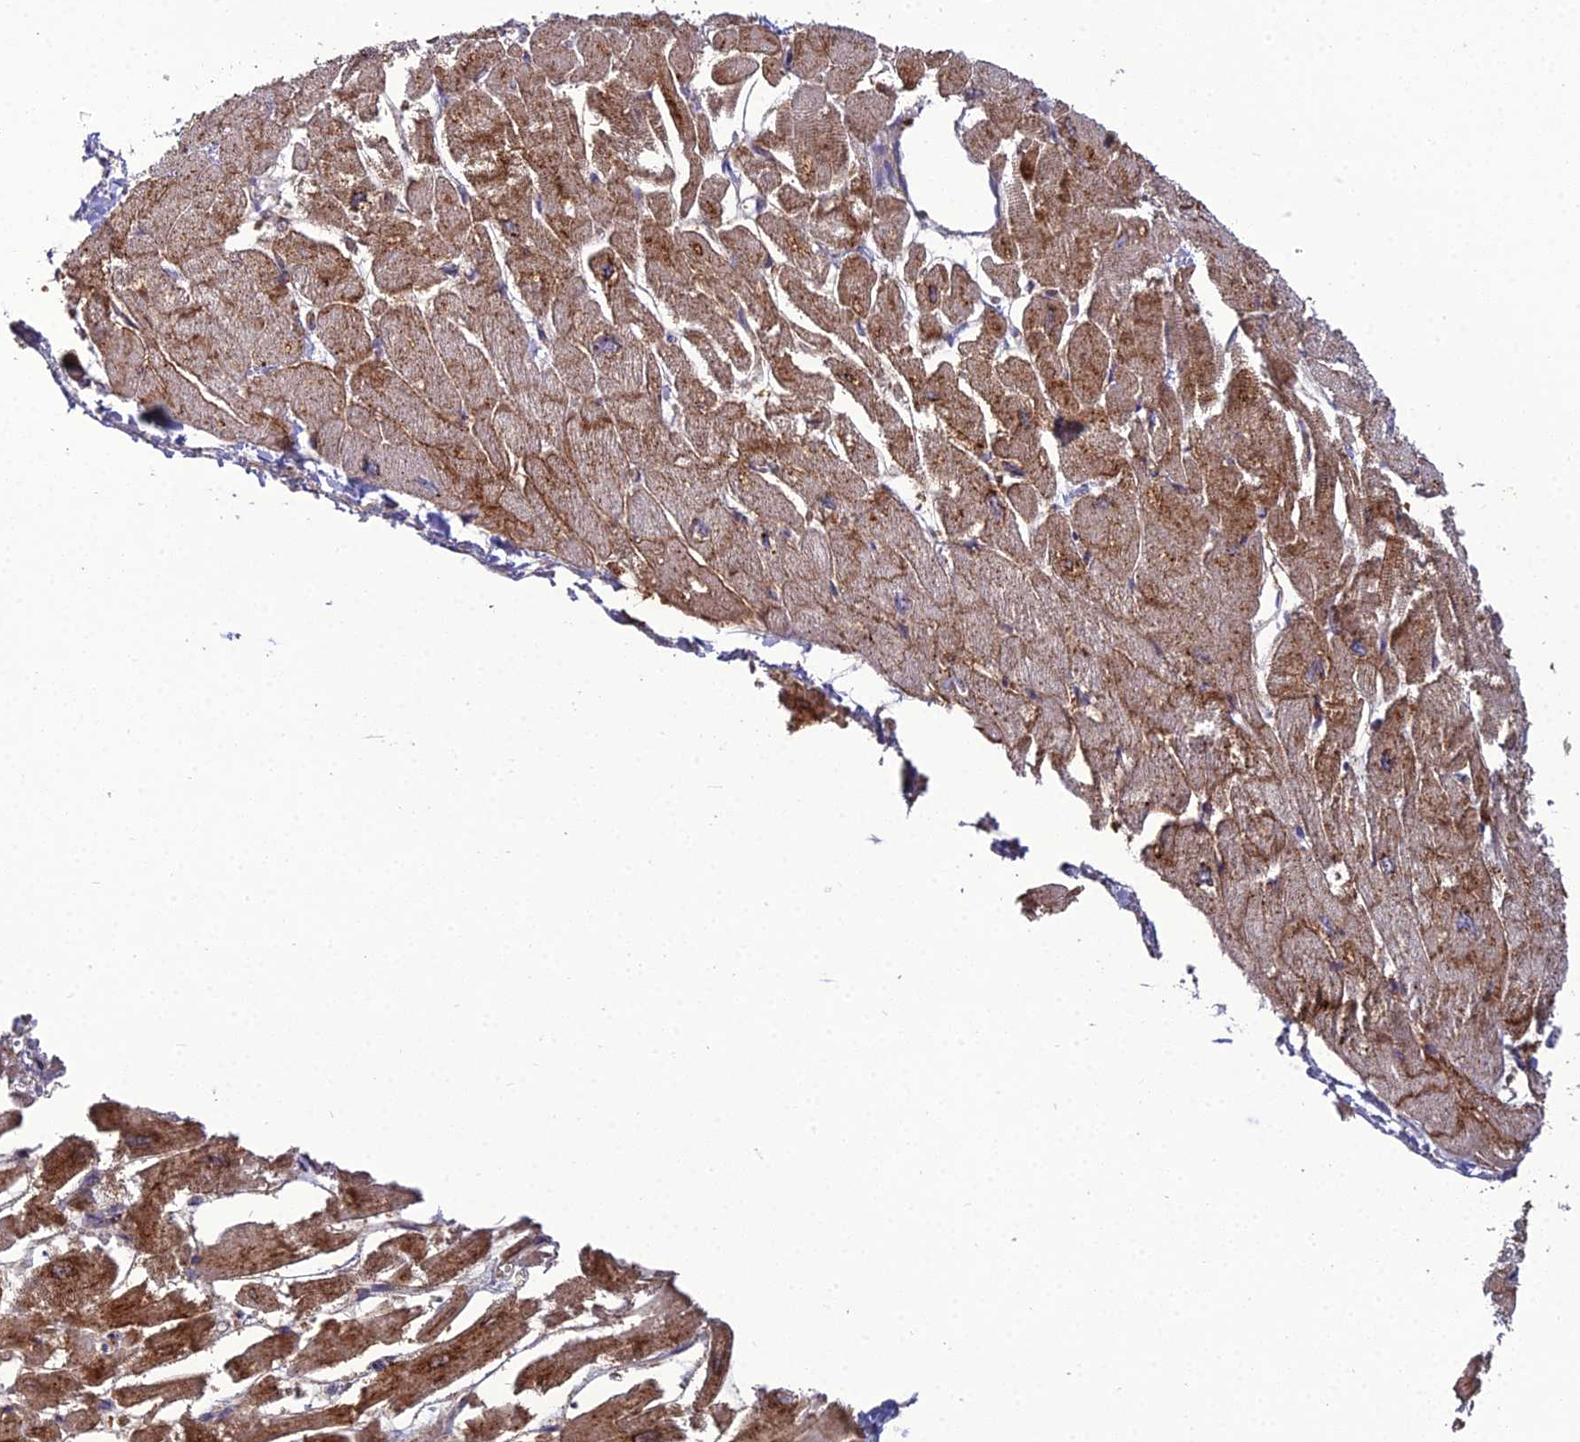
{"staining": {"intensity": "moderate", "quantity": ">75%", "location": "cytoplasmic/membranous"}, "tissue": "heart muscle", "cell_type": "Cardiomyocytes", "image_type": "normal", "snomed": [{"axis": "morphology", "description": "Normal tissue, NOS"}, {"axis": "topography", "description": "Heart"}], "caption": "A brown stain highlights moderate cytoplasmic/membranous expression of a protein in cardiomyocytes of normal human heart muscle.", "gene": "LNPEP", "patient": {"sex": "male", "age": 54}}